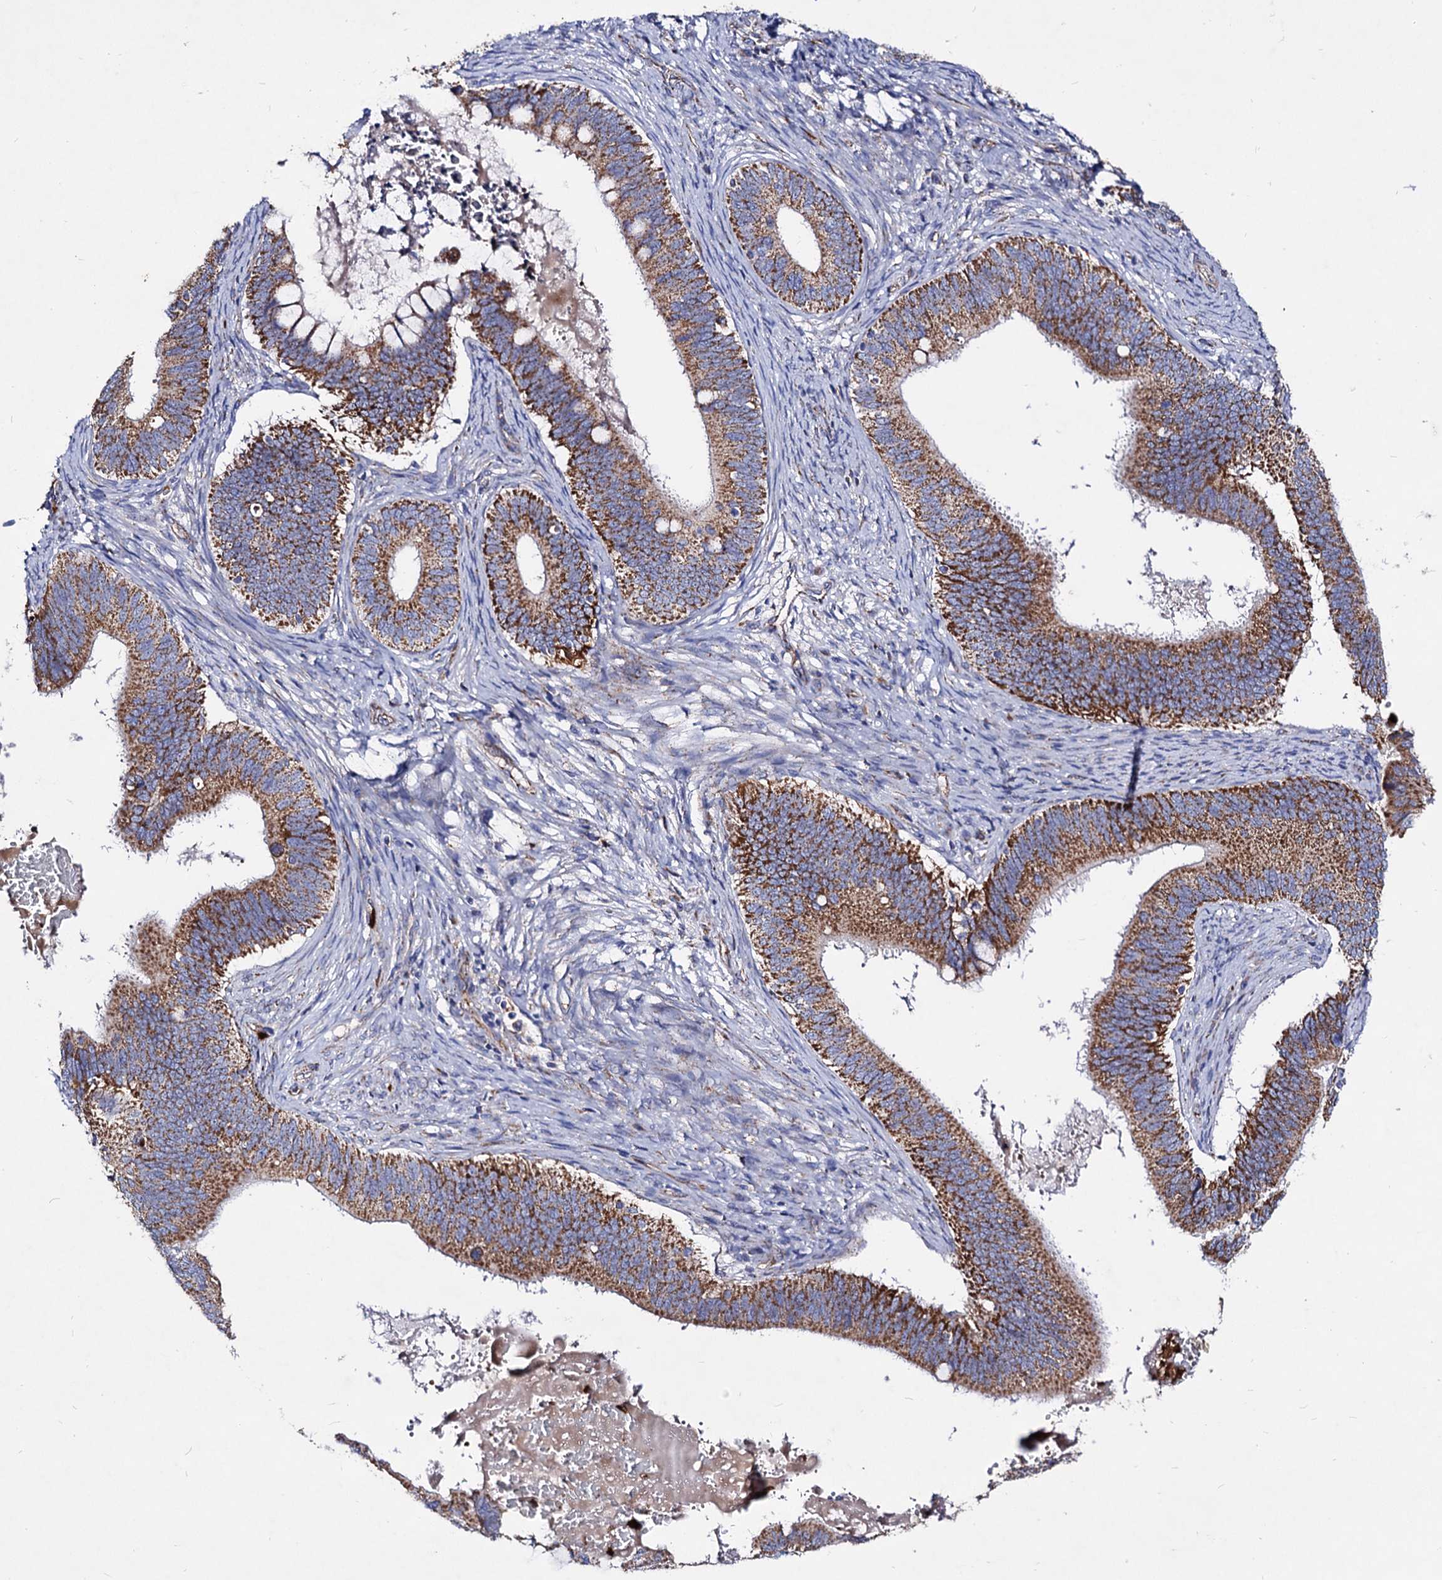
{"staining": {"intensity": "moderate", "quantity": ">75%", "location": "cytoplasmic/membranous"}, "tissue": "cervical cancer", "cell_type": "Tumor cells", "image_type": "cancer", "snomed": [{"axis": "morphology", "description": "Adenocarcinoma, NOS"}, {"axis": "topography", "description": "Cervix"}], "caption": "An immunohistochemistry (IHC) photomicrograph of tumor tissue is shown. Protein staining in brown highlights moderate cytoplasmic/membranous positivity in adenocarcinoma (cervical) within tumor cells.", "gene": "ACAD9", "patient": {"sex": "female", "age": 42}}